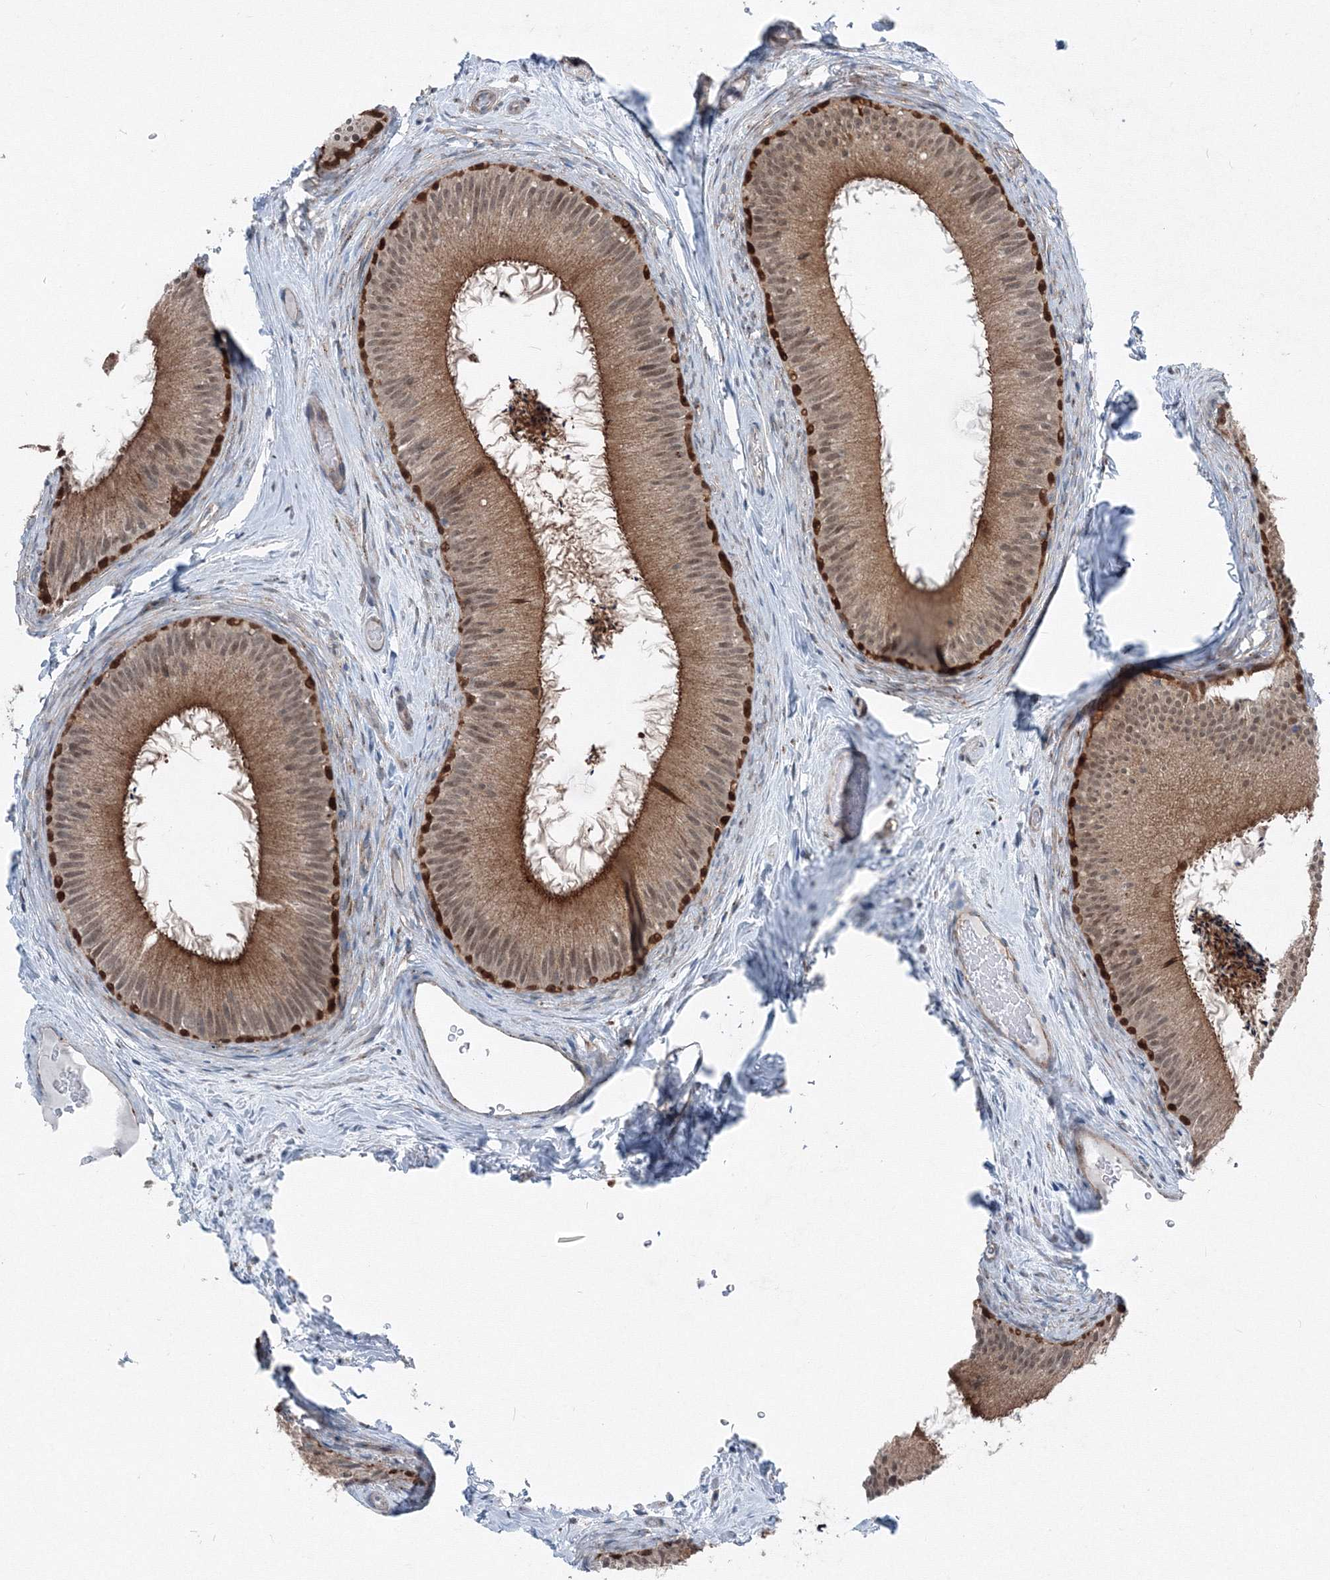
{"staining": {"intensity": "strong", "quantity": ">75%", "location": "cytoplasmic/membranous,nuclear"}, "tissue": "epididymis", "cell_type": "Glandular cells", "image_type": "normal", "snomed": [{"axis": "morphology", "description": "Normal tissue, NOS"}, {"axis": "topography", "description": "Epididymis"}], "caption": "Immunohistochemistry (IHC) micrograph of normal epididymis: epididymis stained using immunohistochemistry shows high levels of strong protein expression localized specifically in the cytoplasmic/membranous,nuclear of glandular cells, appearing as a cytoplasmic/membranous,nuclear brown color.", "gene": "TPRKB", "patient": {"sex": "male", "age": 50}}